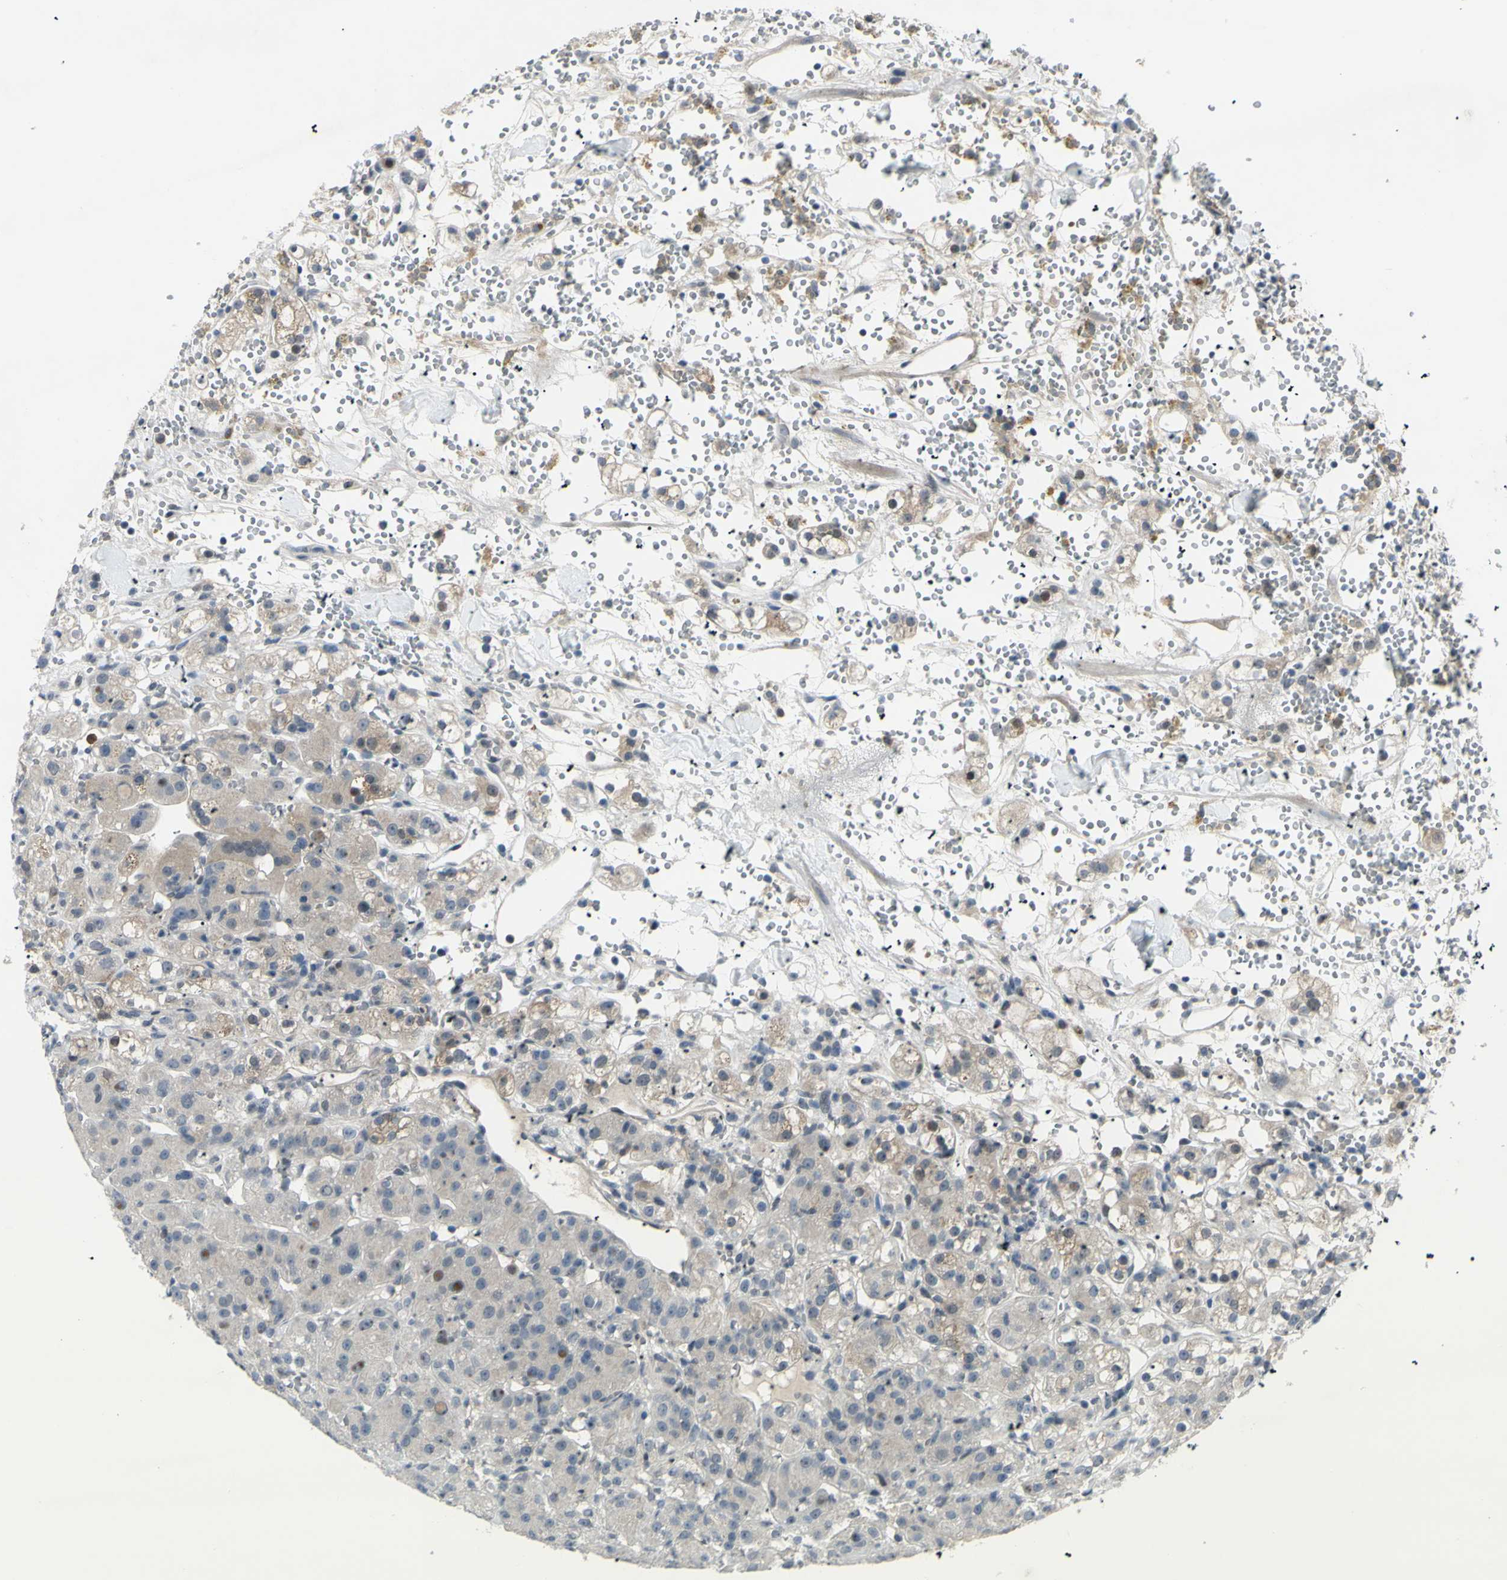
{"staining": {"intensity": "weak", "quantity": "<25%", "location": "cytoplasmic/membranous"}, "tissue": "renal cancer", "cell_type": "Tumor cells", "image_type": "cancer", "snomed": [{"axis": "morphology", "description": "Adenocarcinoma, NOS"}, {"axis": "topography", "description": "Kidney"}], "caption": "This is an immunohistochemistry (IHC) micrograph of human renal cancer (adenocarcinoma). There is no staining in tumor cells.", "gene": "ETNK1", "patient": {"sex": "male", "age": 61}}